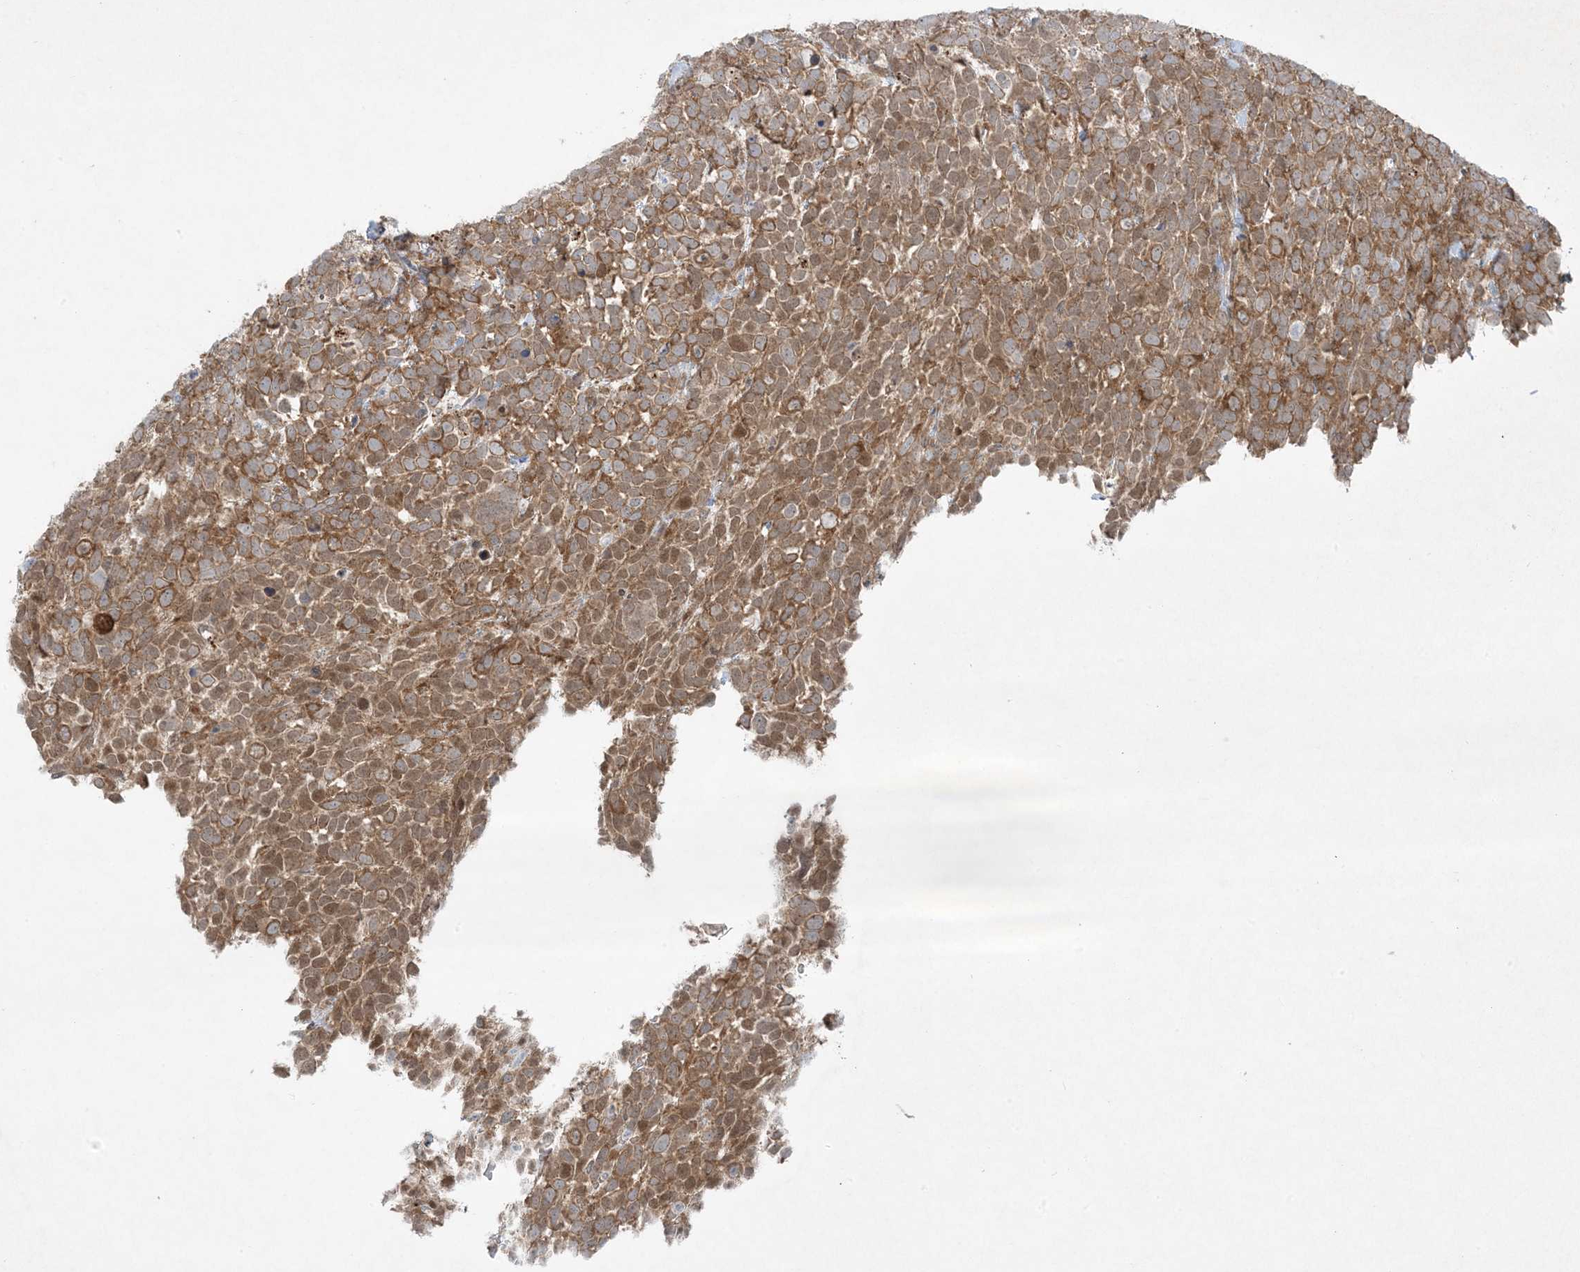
{"staining": {"intensity": "moderate", "quantity": ">75%", "location": "cytoplasmic/membranous"}, "tissue": "urothelial cancer", "cell_type": "Tumor cells", "image_type": "cancer", "snomed": [{"axis": "morphology", "description": "Urothelial carcinoma, High grade"}, {"axis": "topography", "description": "Urinary bladder"}], "caption": "Urothelial cancer stained for a protein shows moderate cytoplasmic/membranous positivity in tumor cells.", "gene": "STAM2", "patient": {"sex": "female", "age": 82}}